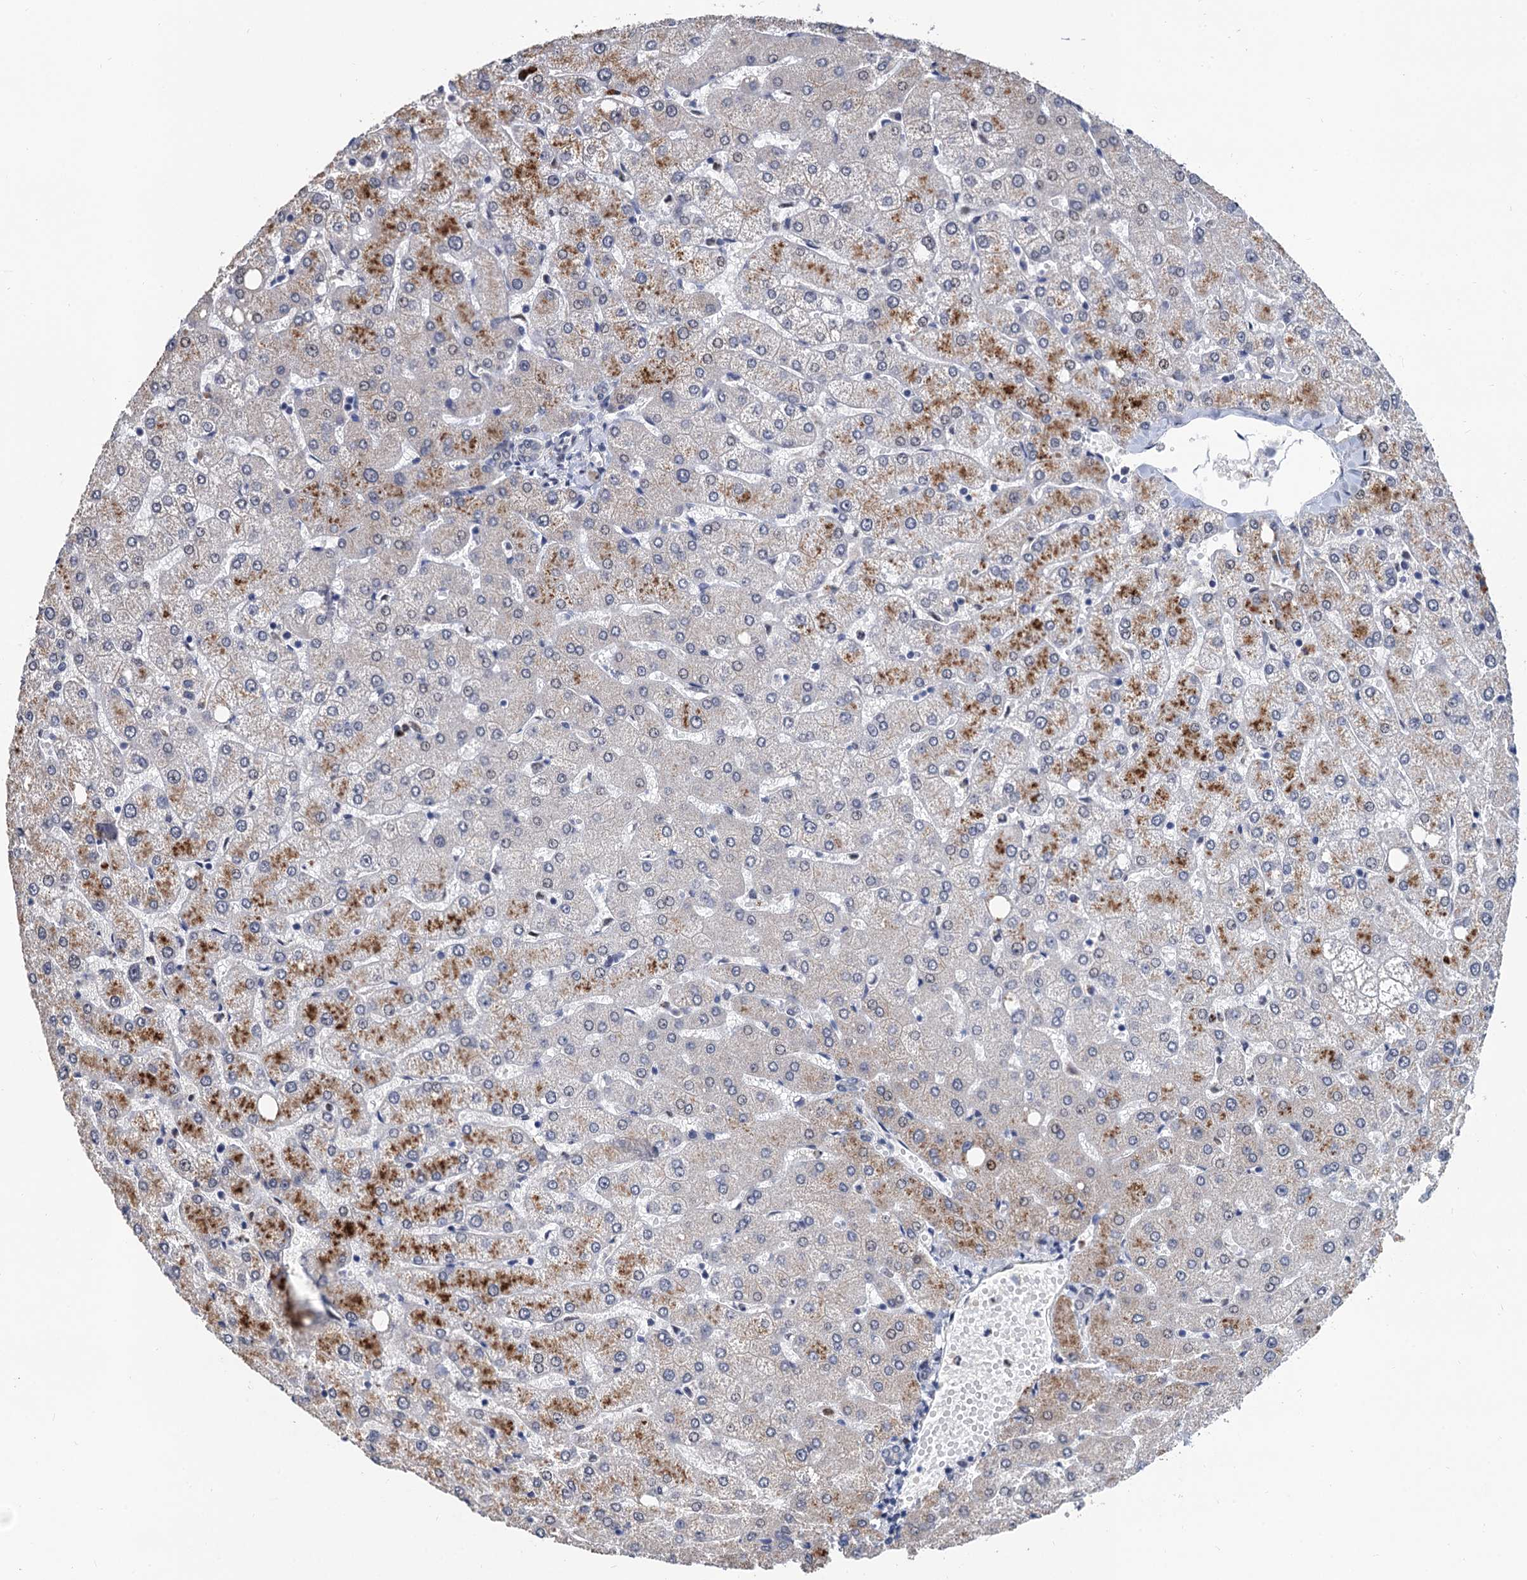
{"staining": {"intensity": "negative", "quantity": "none", "location": "none"}, "tissue": "liver", "cell_type": "Cholangiocytes", "image_type": "normal", "snomed": [{"axis": "morphology", "description": "Normal tissue, NOS"}, {"axis": "topography", "description": "Liver"}], "caption": "Image shows no significant protein expression in cholangiocytes of benign liver.", "gene": "TSEN34", "patient": {"sex": "female", "age": 54}}